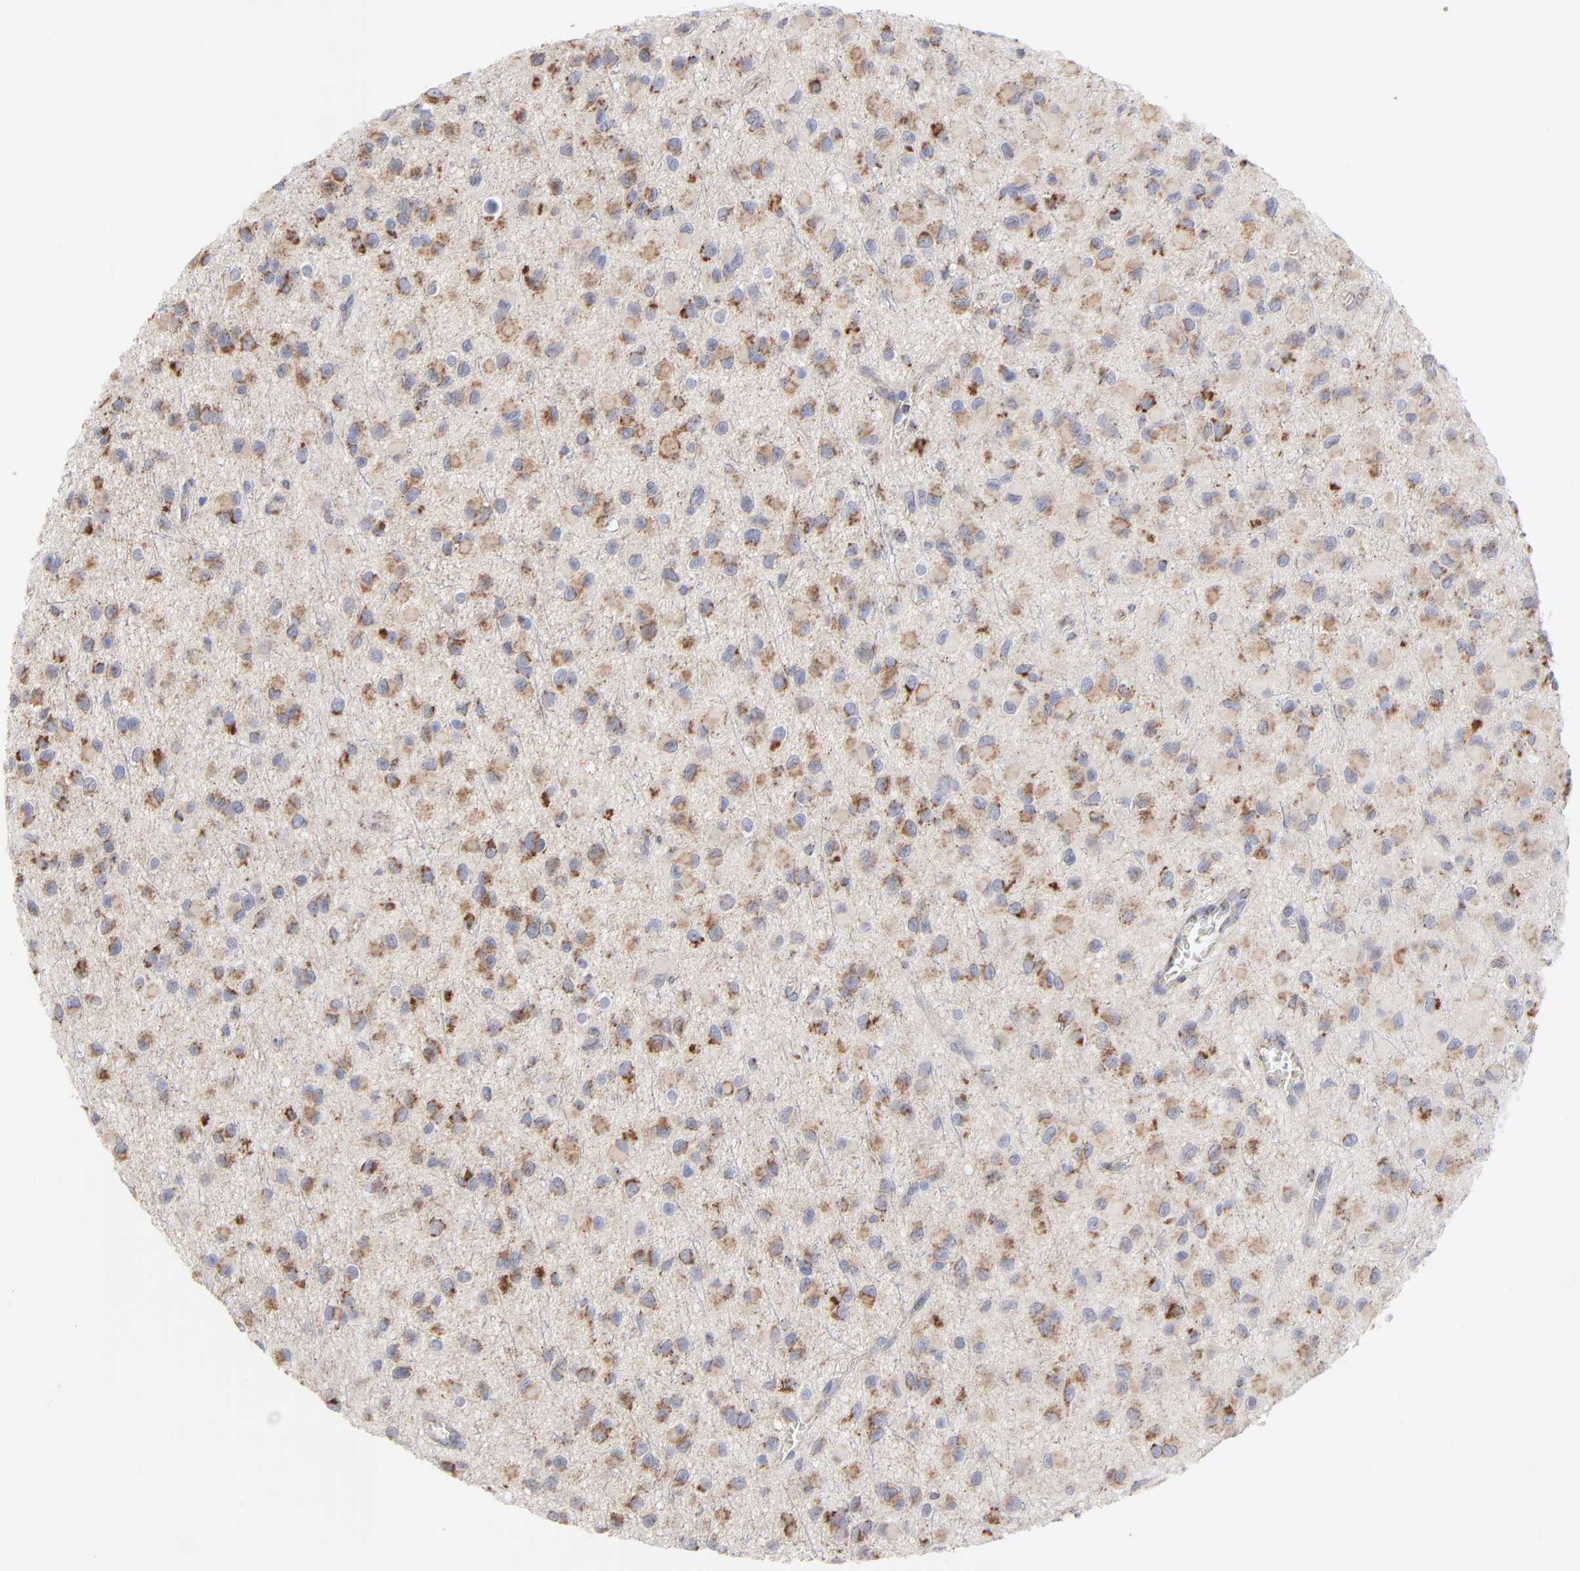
{"staining": {"intensity": "moderate", "quantity": ">75%", "location": "cytoplasmic/membranous"}, "tissue": "glioma", "cell_type": "Tumor cells", "image_type": "cancer", "snomed": [{"axis": "morphology", "description": "Glioma, malignant, Low grade"}, {"axis": "topography", "description": "Brain"}], "caption": "Malignant low-grade glioma tissue displays moderate cytoplasmic/membranous expression in about >75% of tumor cells (Stains: DAB in brown, nuclei in blue, Microscopy: brightfield microscopy at high magnification).", "gene": "ASB3", "patient": {"sex": "male", "age": 42}}